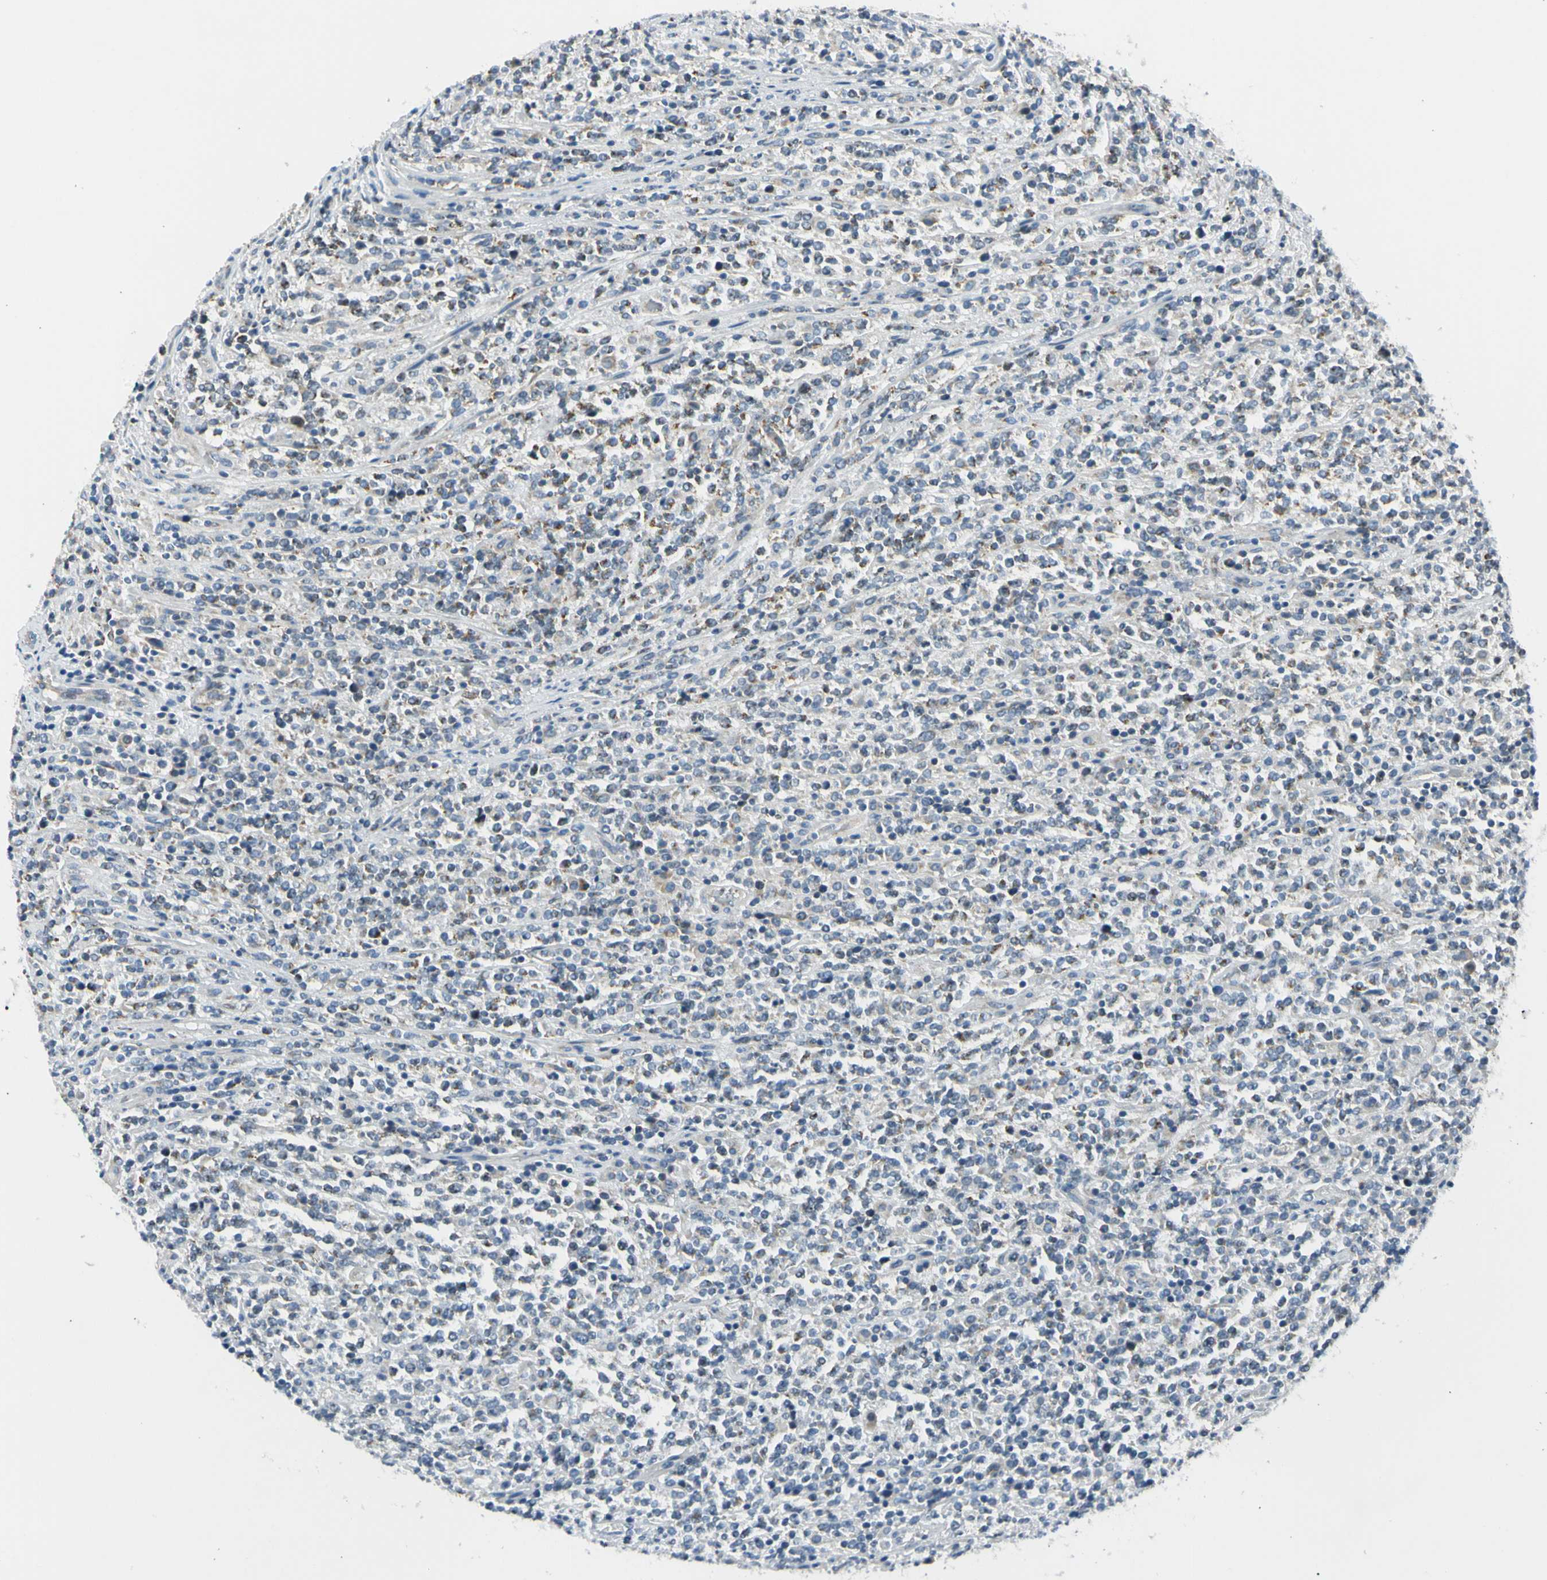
{"staining": {"intensity": "weak", "quantity": "25%-75%", "location": "cytoplasmic/membranous"}, "tissue": "lymphoma", "cell_type": "Tumor cells", "image_type": "cancer", "snomed": [{"axis": "morphology", "description": "Malignant lymphoma, non-Hodgkin's type, High grade"}, {"axis": "topography", "description": "Soft tissue"}], "caption": "A low amount of weak cytoplasmic/membranous positivity is present in about 25%-75% of tumor cells in lymphoma tissue. (Brightfield microscopy of DAB IHC at high magnification).", "gene": "NPHP3", "patient": {"sex": "male", "age": 18}}